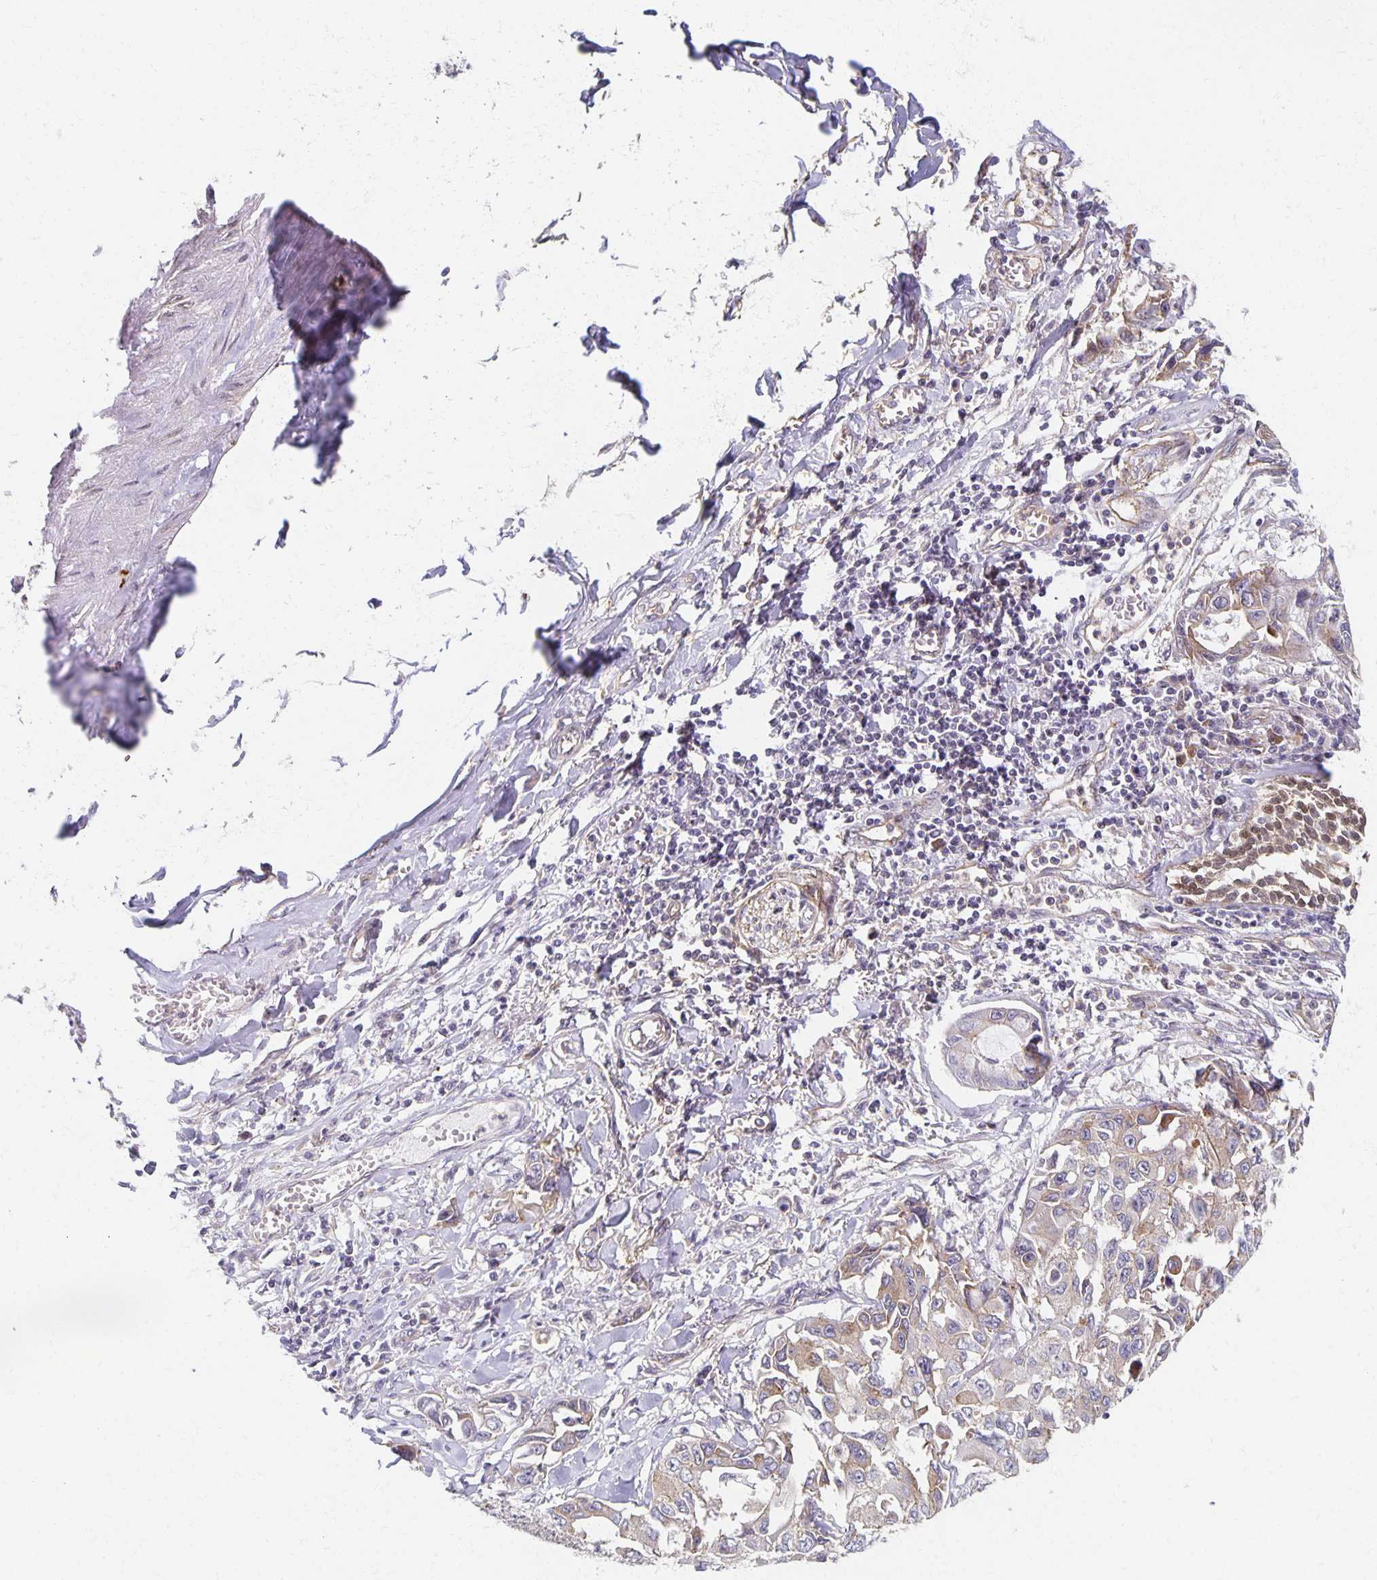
{"staining": {"intensity": "weak", "quantity": "<25%", "location": "cytoplasmic/membranous"}, "tissue": "lung cancer", "cell_type": "Tumor cells", "image_type": "cancer", "snomed": [{"axis": "morphology", "description": "Adenocarcinoma, NOS"}, {"axis": "topography", "description": "Lung"}], "caption": "Immunohistochemistry histopathology image of lung cancer stained for a protein (brown), which displays no expression in tumor cells.", "gene": "SORL1", "patient": {"sex": "male", "age": 64}}